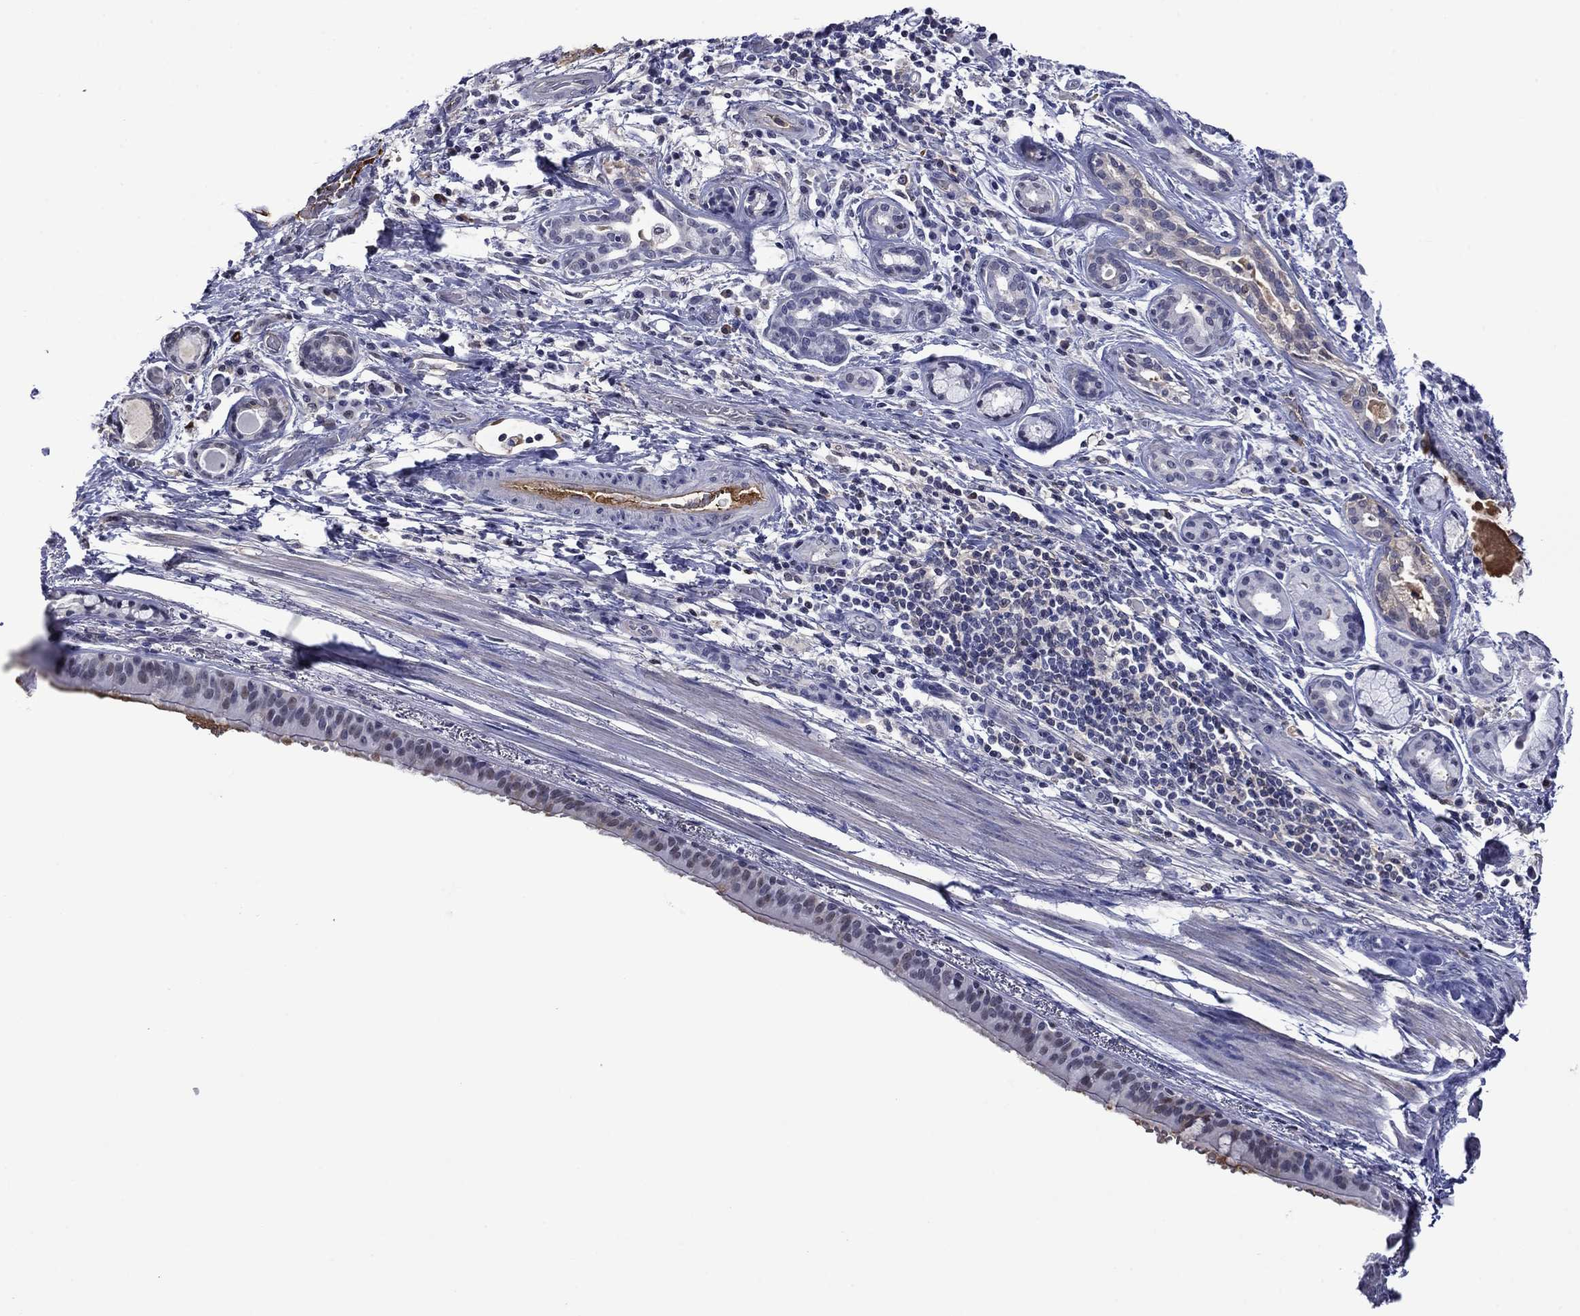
{"staining": {"intensity": "negative", "quantity": "none", "location": "none"}, "tissue": "bronchus", "cell_type": "Respiratory epithelial cells", "image_type": "normal", "snomed": [{"axis": "morphology", "description": "Normal tissue, NOS"}, {"axis": "morphology", "description": "Squamous cell carcinoma, NOS"}, {"axis": "topography", "description": "Bronchus"}, {"axis": "topography", "description": "Lung"}], "caption": "Immunohistochemical staining of unremarkable human bronchus exhibits no significant expression in respiratory epithelial cells.", "gene": "APOA2", "patient": {"sex": "male", "age": 69}}